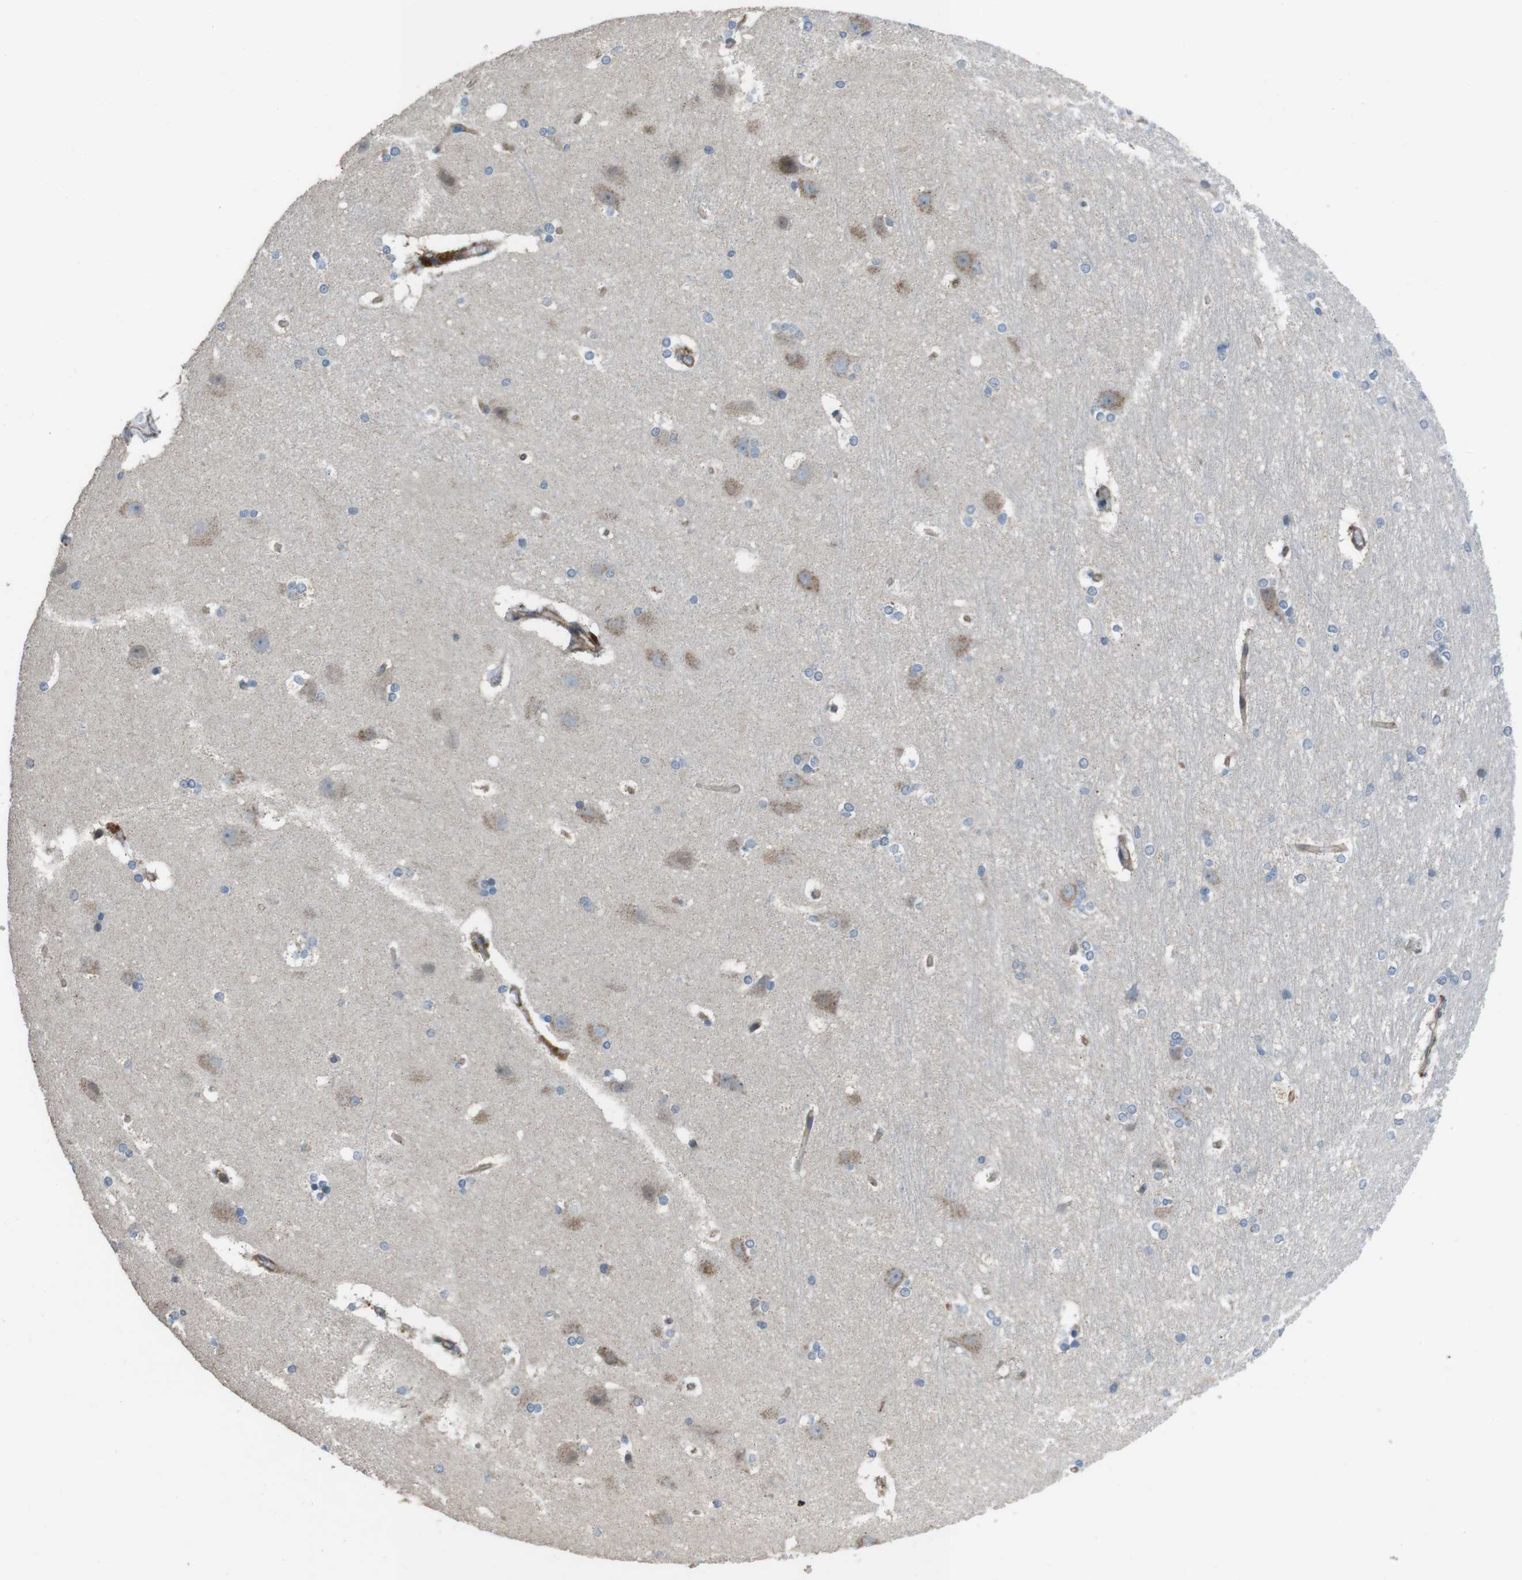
{"staining": {"intensity": "weak", "quantity": "<25%", "location": "cytoplasmic/membranous"}, "tissue": "hippocampus", "cell_type": "Glial cells", "image_type": "normal", "snomed": [{"axis": "morphology", "description": "Normal tissue, NOS"}, {"axis": "topography", "description": "Hippocampus"}], "caption": "IHC histopathology image of unremarkable hippocampus: hippocampus stained with DAB shows no significant protein expression in glial cells.", "gene": "FAM174B", "patient": {"sex": "female", "age": 19}}